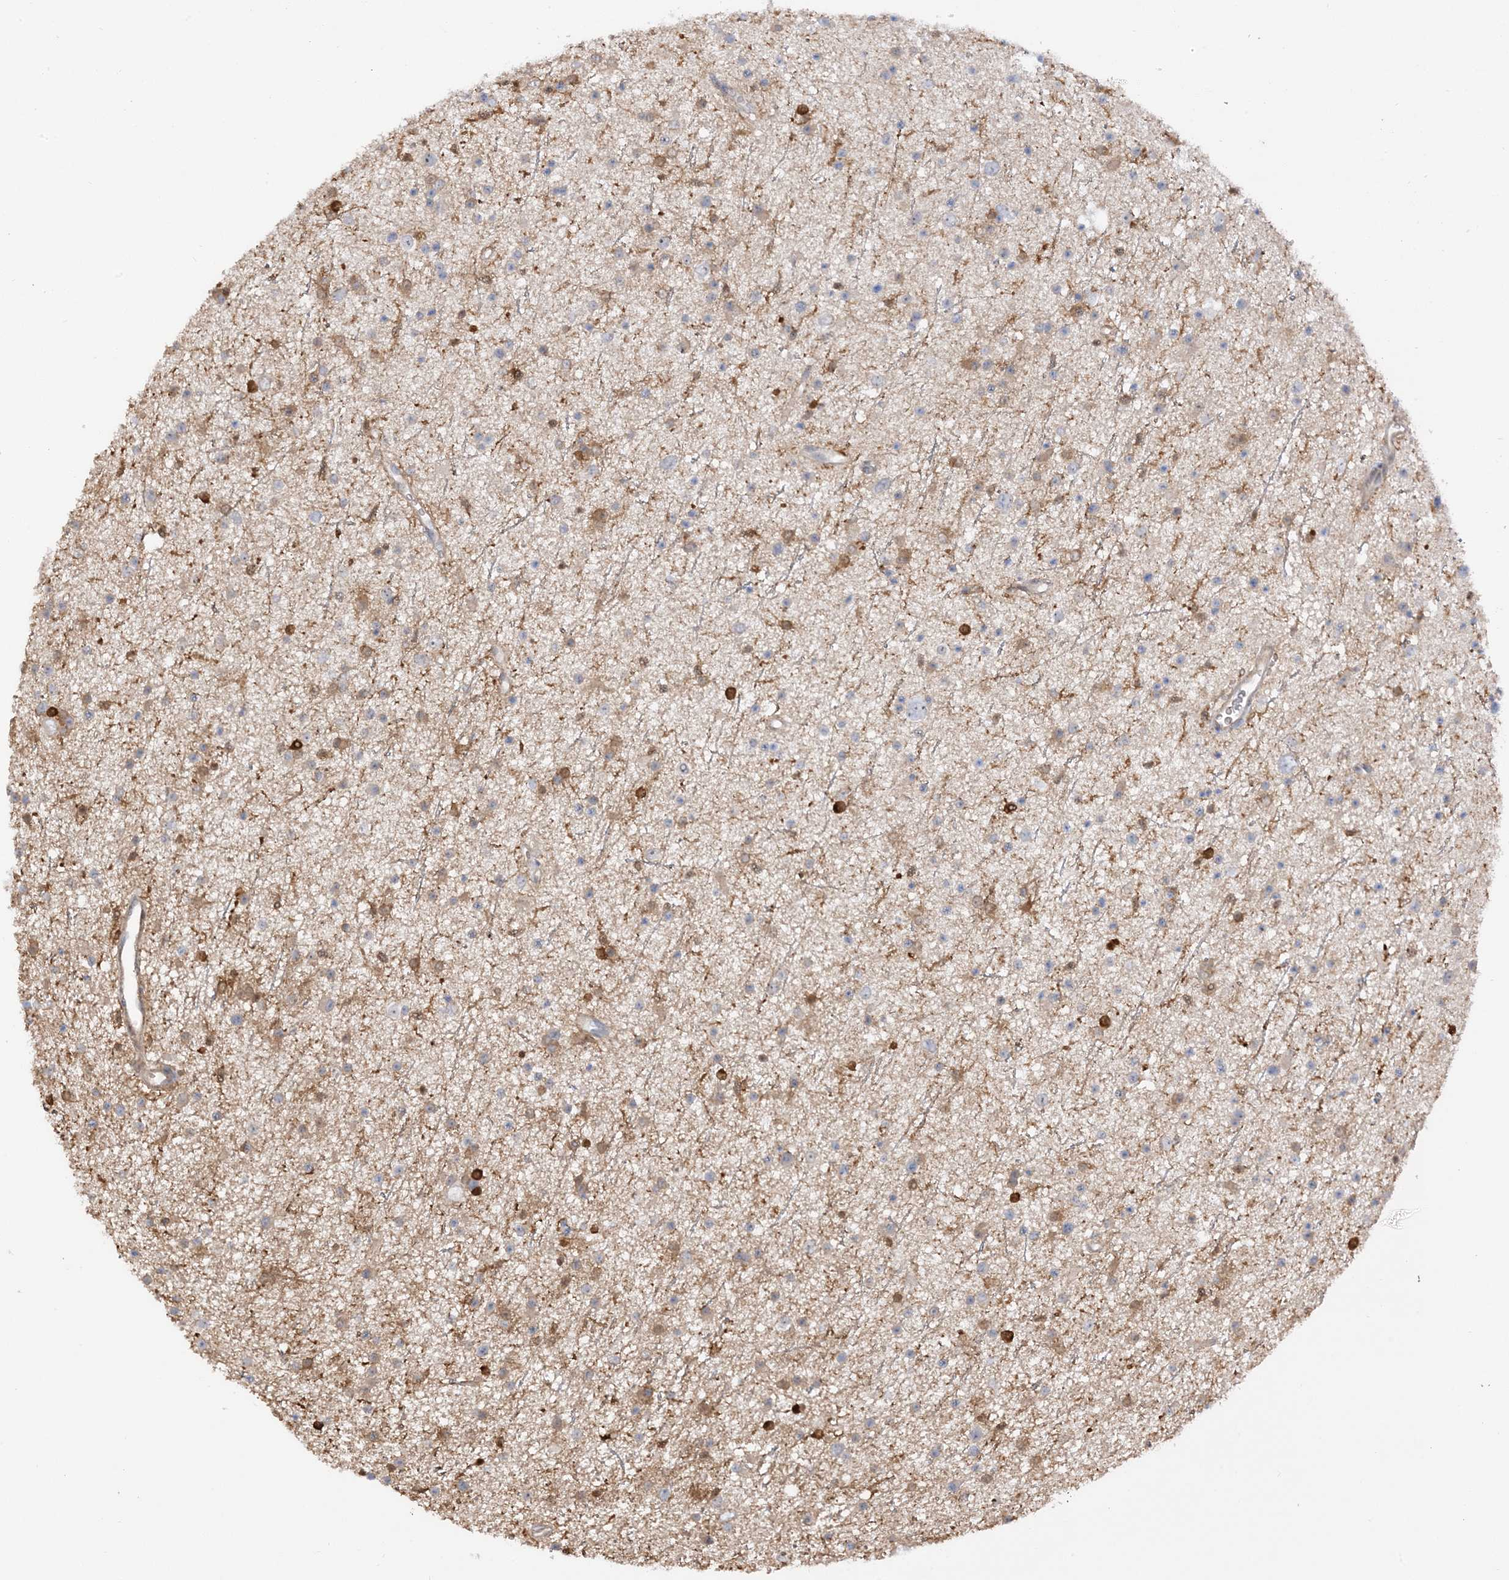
{"staining": {"intensity": "negative", "quantity": "none", "location": "none"}, "tissue": "glioma", "cell_type": "Tumor cells", "image_type": "cancer", "snomed": [{"axis": "morphology", "description": "Glioma, malignant, Low grade"}, {"axis": "topography", "description": "Cerebral cortex"}], "caption": "Tumor cells are negative for brown protein staining in glioma.", "gene": "PHACTR2", "patient": {"sex": "female", "age": 39}}